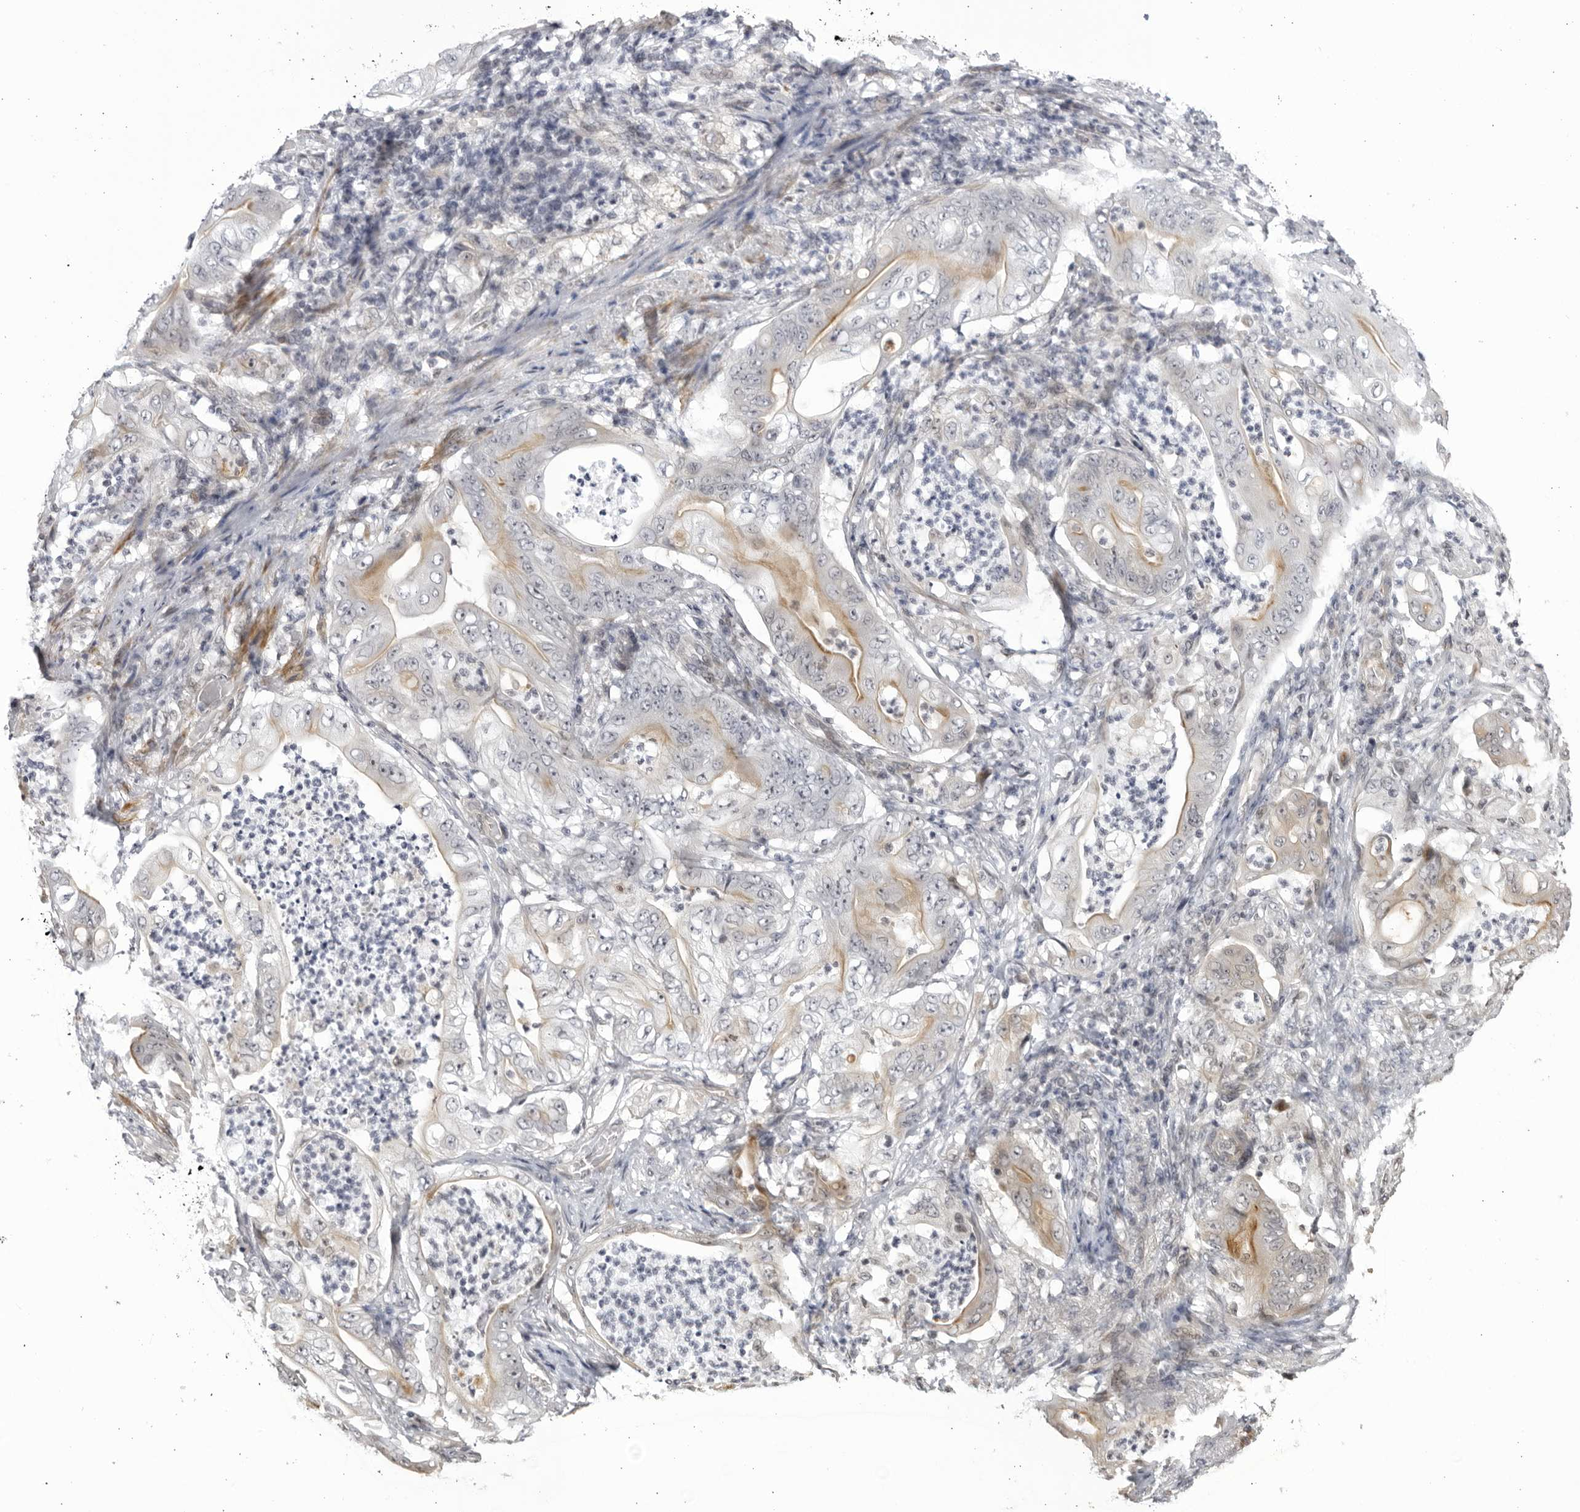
{"staining": {"intensity": "moderate", "quantity": "<25%", "location": "cytoplasmic/membranous"}, "tissue": "stomach cancer", "cell_type": "Tumor cells", "image_type": "cancer", "snomed": [{"axis": "morphology", "description": "Adenocarcinoma, NOS"}, {"axis": "topography", "description": "Stomach"}], "caption": "High-power microscopy captured an IHC photomicrograph of stomach cancer, revealing moderate cytoplasmic/membranous expression in approximately <25% of tumor cells.", "gene": "CNBD1", "patient": {"sex": "female", "age": 73}}